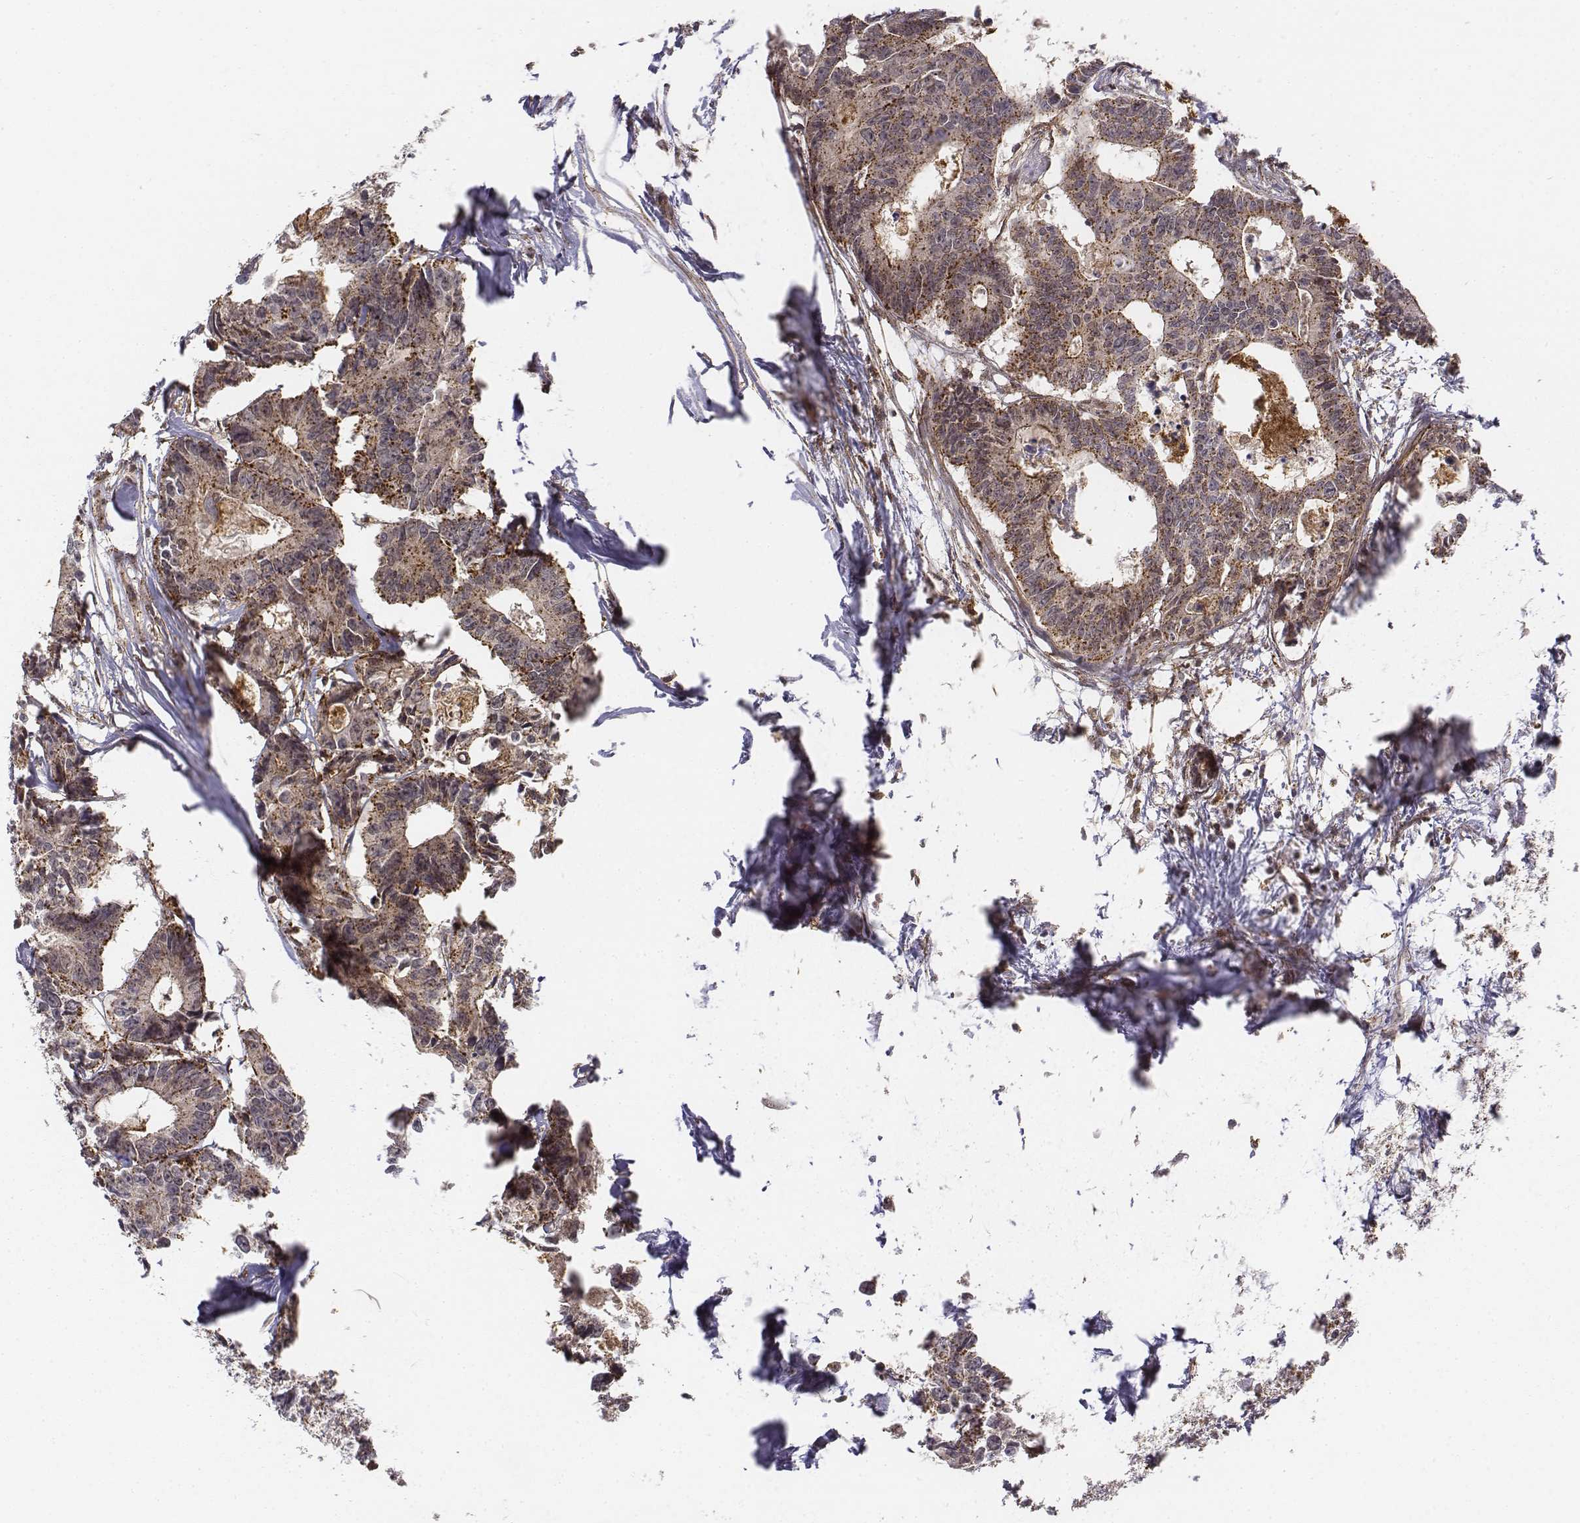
{"staining": {"intensity": "moderate", "quantity": ">75%", "location": "cytoplasmic/membranous"}, "tissue": "colorectal cancer", "cell_type": "Tumor cells", "image_type": "cancer", "snomed": [{"axis": "morphology", "description": "Adenocarcinoma, NOS"}, {"axis": "topography", "description": "Rectum"}], "caption": "High-power microscopy captured an IHC image of colorectal adenocarcinoma, revealing moderate cytoplasmic/membranous expression in approximately >75% of tumor cells.", "gene": "ZFYVE19", "patient": {"sex": "male", "age": 57}}